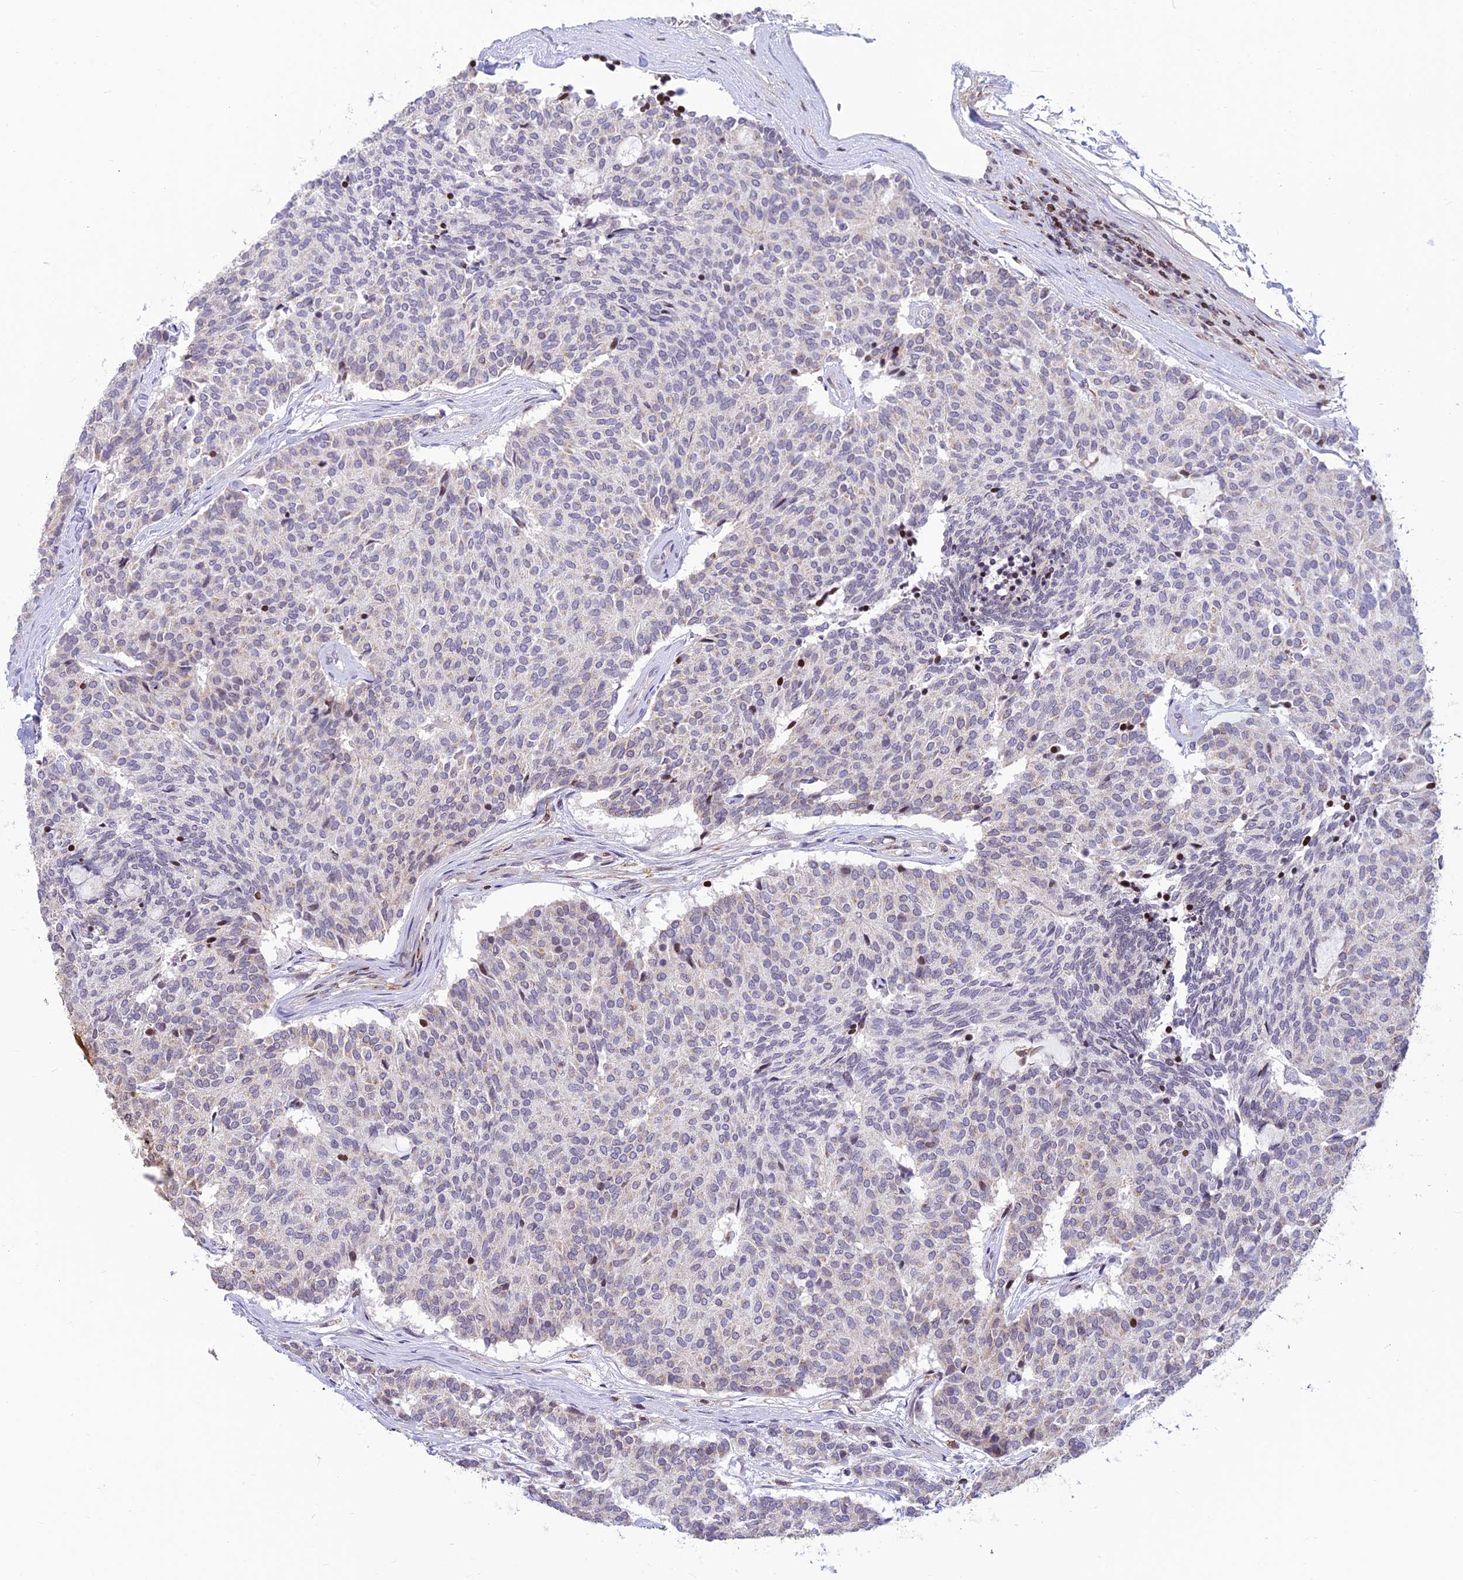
{"staining": {"intensity": "negative", "quantity": "none", "location": "none"}, "tissue": "carcinoid", "cell_type": "Tumor cells", "image_type": "cancer", "snomed": [{"axis": "morphology", "description": "Carcinoid, malignant, NOS"}, {"axis": "topography", "description": "Pancreas"}], "caption": "Malignant carcinoid stained for a protein using immunohistochemistry exhibits no positivity tumor cells.", "gene": "FAM186B", "patient": {"sex": "female", "age": 54}}